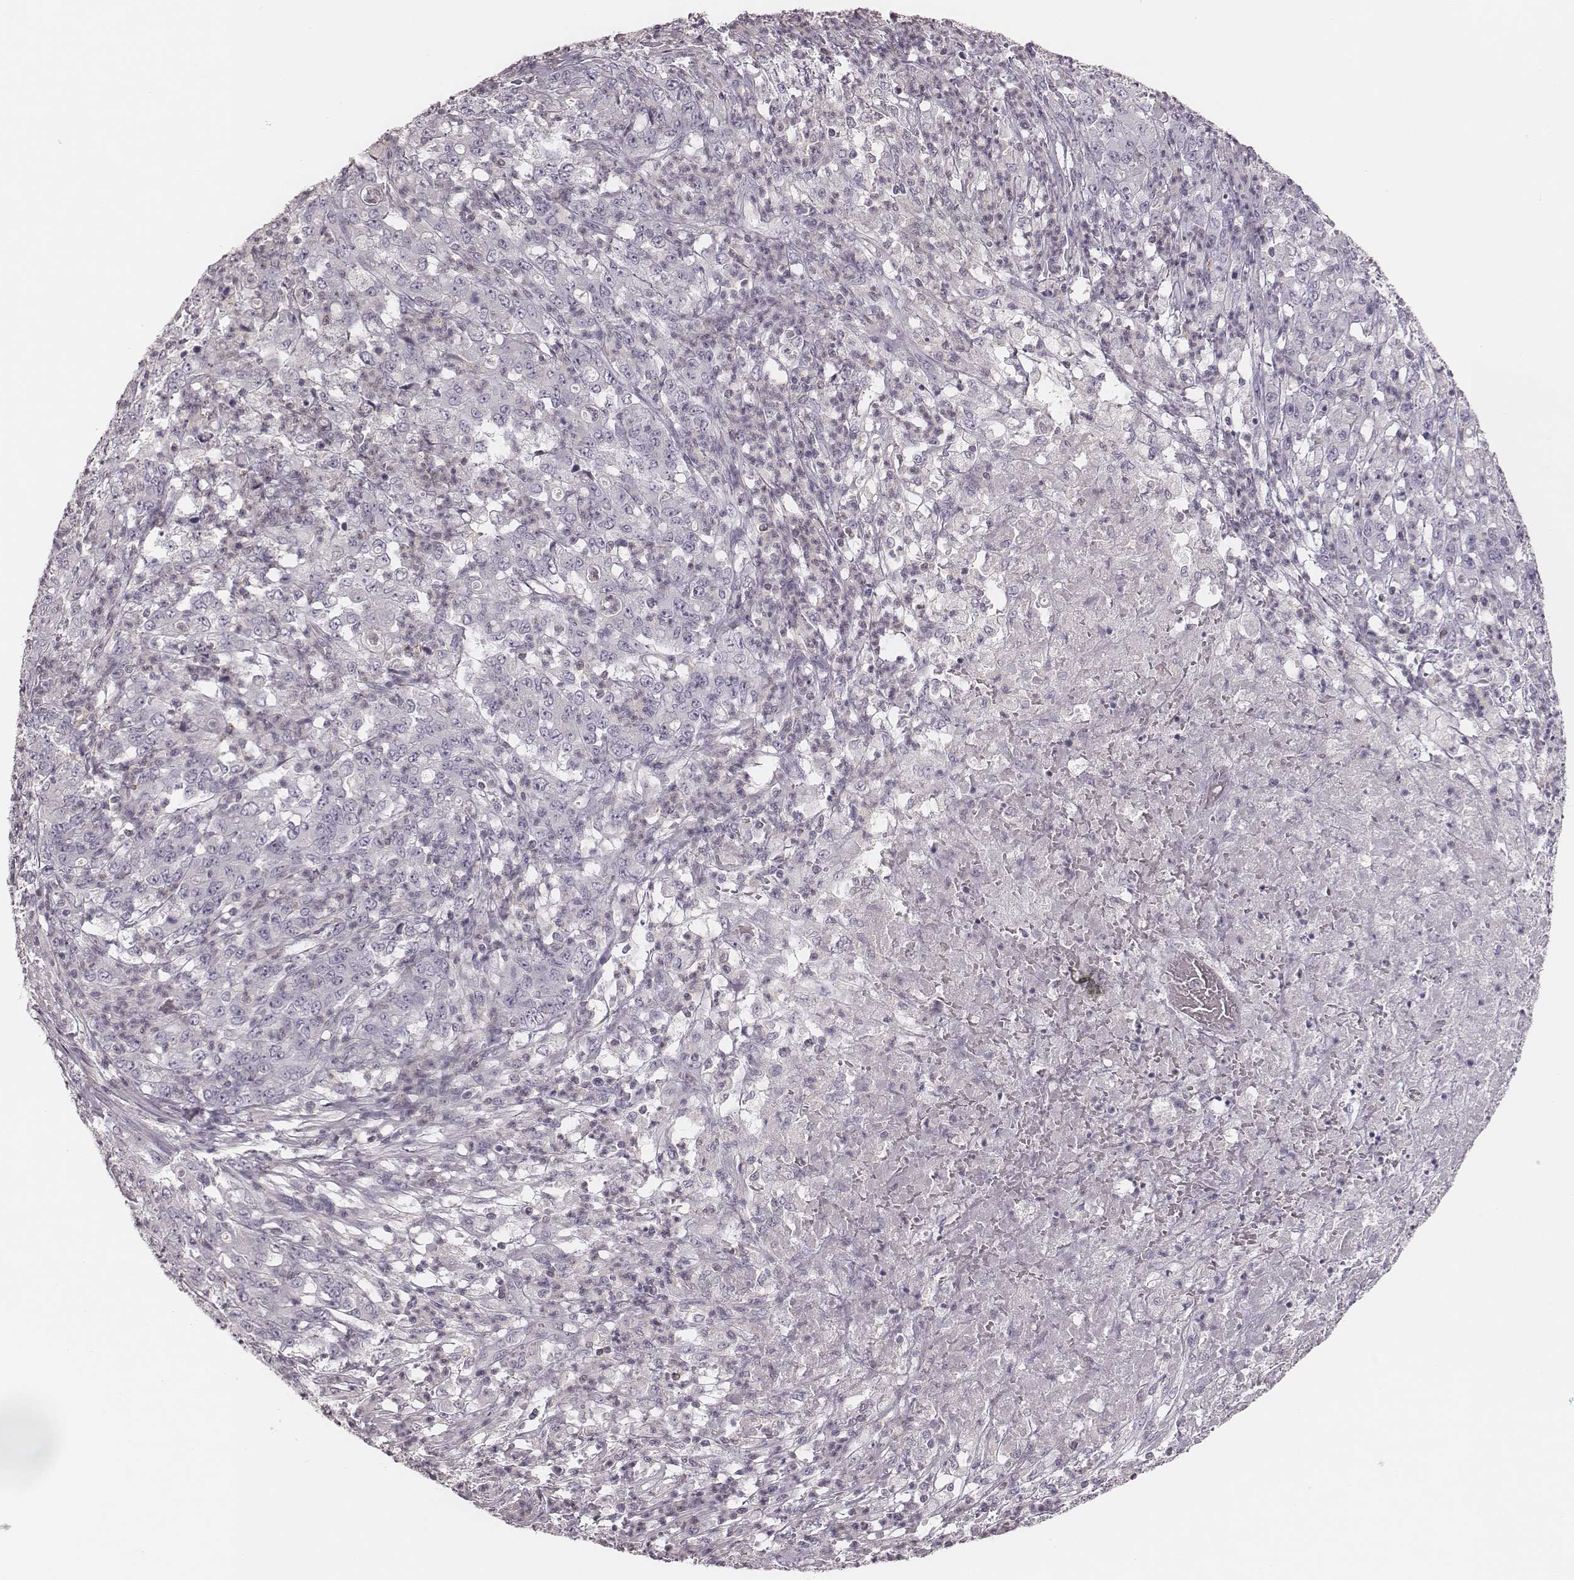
{"staining": {"intensity": "negative", "quantity": "none", "location": "none"}, "tissue": "stomach cancer", "cell_type": "Tumor cells", "image_type": "cancer", "snomed": [{"axis": "morphology", "description": "Adenocarcinoma, NOS"}, {"axis": "topography", "description": "Stomach, lower"}], "caption": "The image displays no staining of tumor cells in stomach cancer (adenocarcinoma). (DAB (3,3'-diaminobenzidine) immunohistochemistry with hematoxylin counter stain).", "gene": "MSX1", "patient": {"sex": "female", "age": 71}}